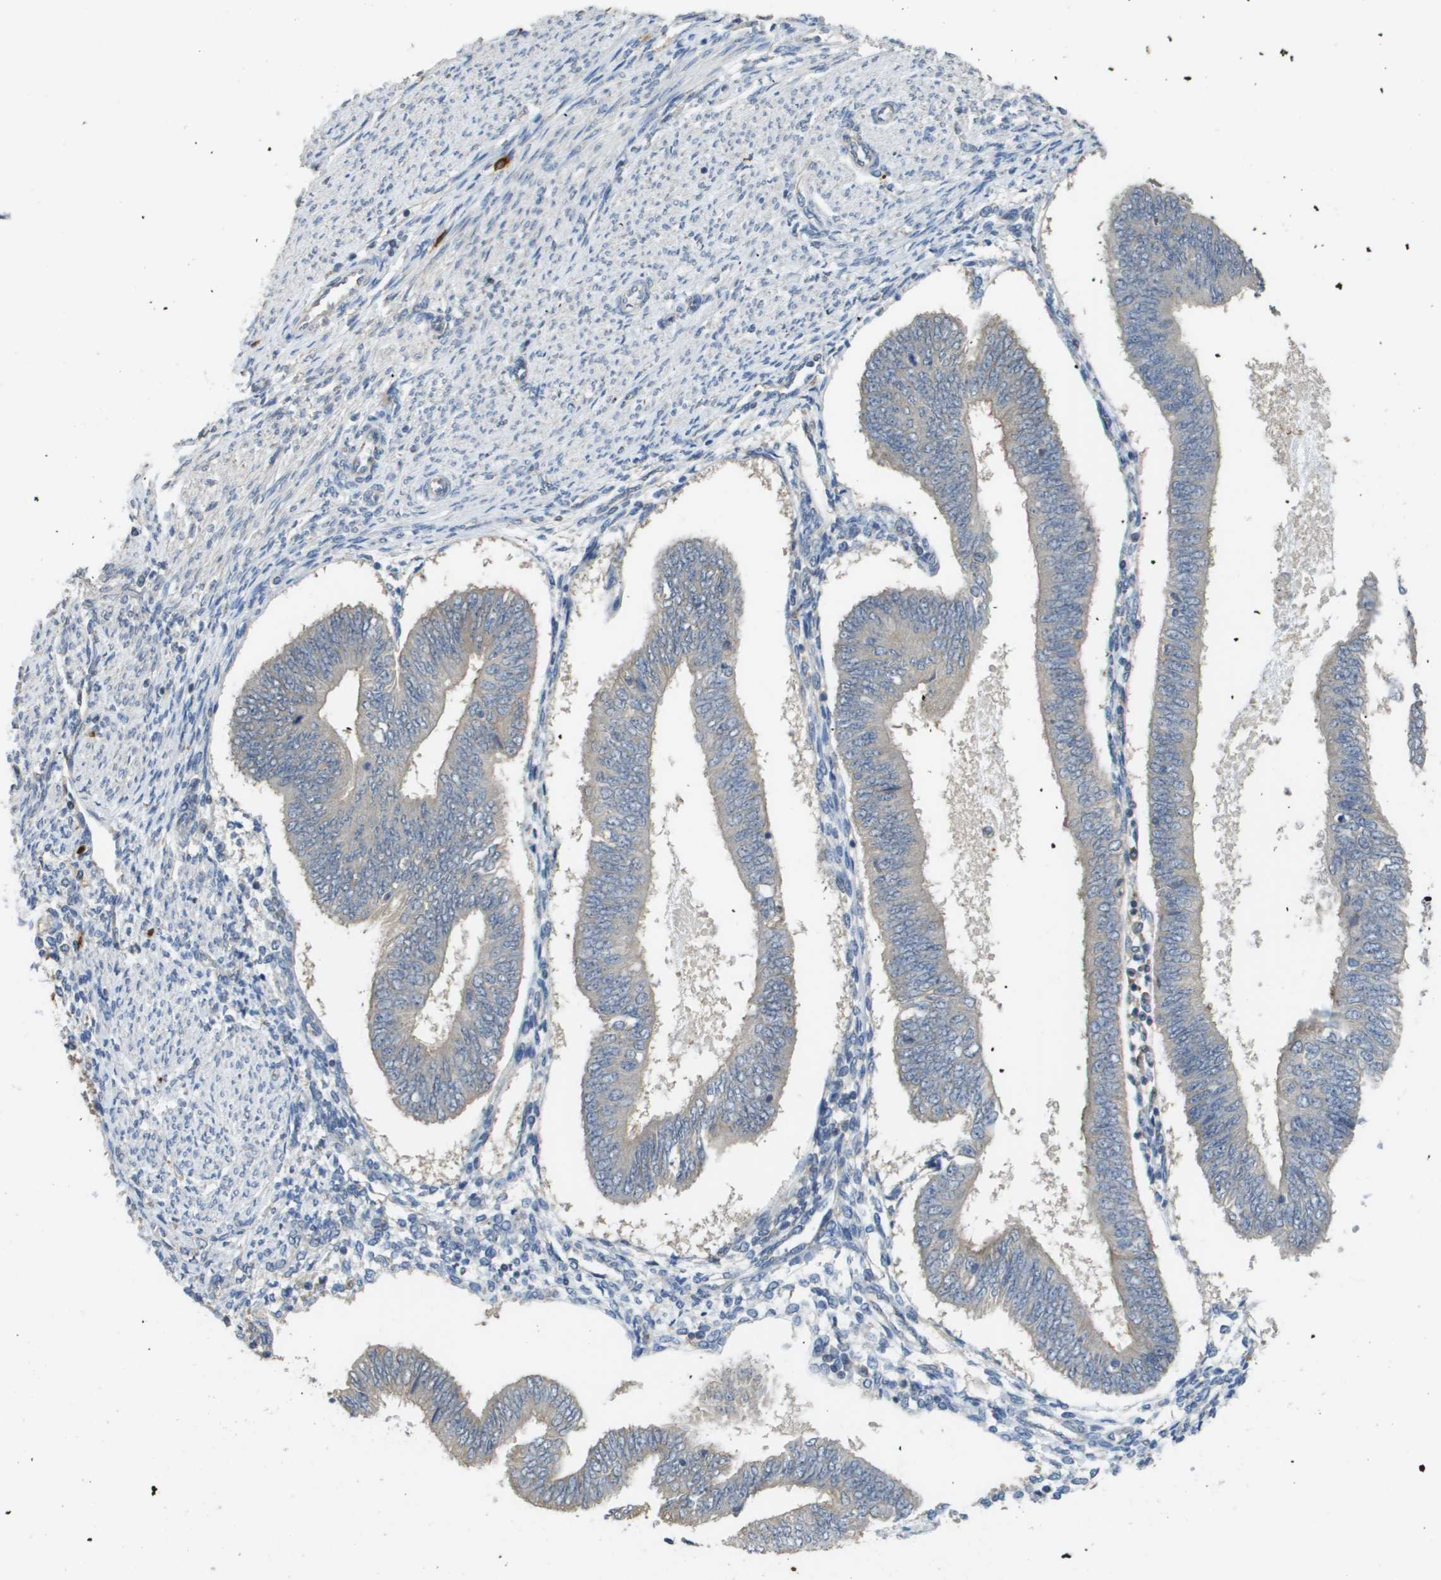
{"staining": {"intensity": "weak", "quantity": "<25%", "location": "cytoplasmic/membranous"}, "tissue": "endometrial cancer", "cell_type": "Tumor cells", "image_type": "cancer", "snomed": [{"axis": "morphology", "description": "Adenocarcinoma, NOS"}, {"axis": "topography", "description": "Endometrium"}], "caption": "IHC of human endometrial cancer exhibits no expression in tumor cells. The staining was performed using DAB (3,3'-diaminobenzidine) to visualize the protein expression in brown, while the nuclei were stained in blue with hematoxylin (Magnification: 20x).", "gene": "RAB27B", "patient": {"sex": "female", "age": 58}}